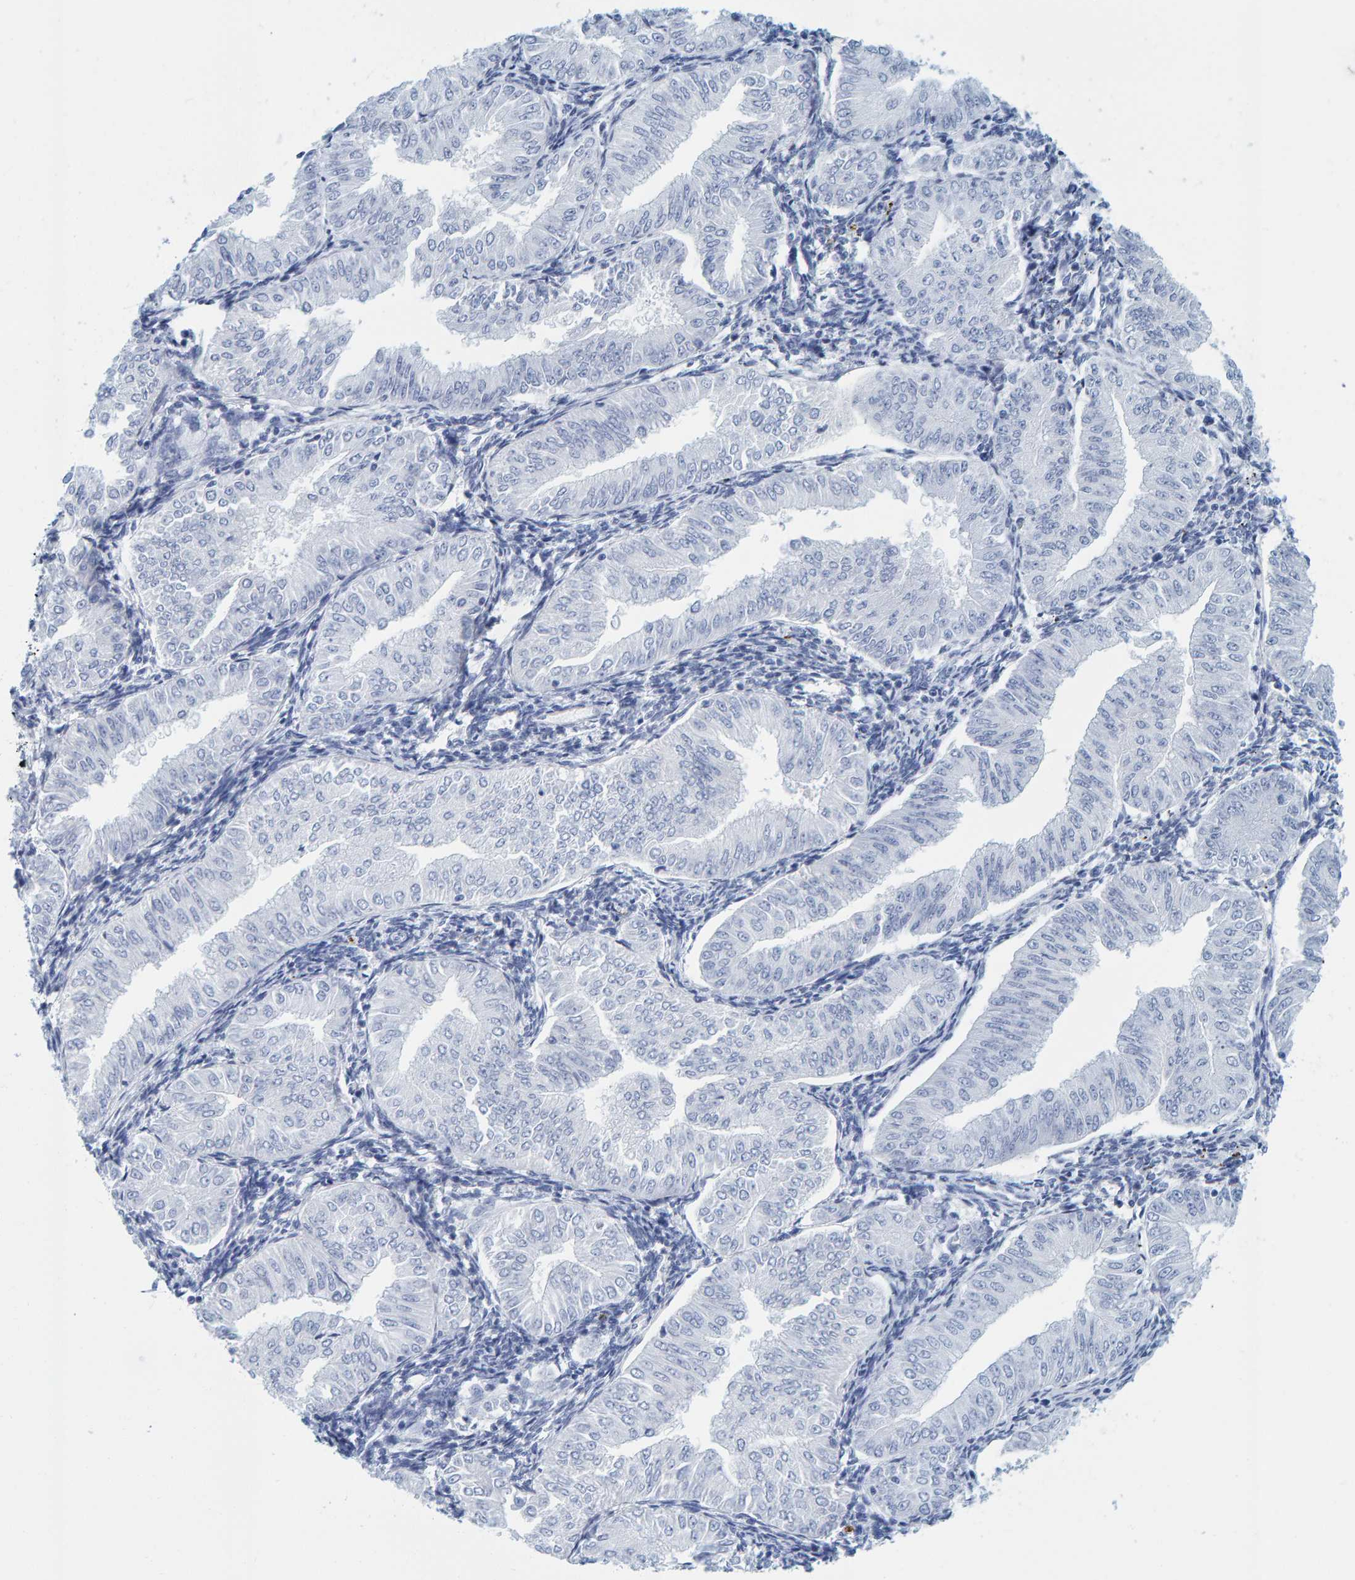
{"staining": {"intensity": "negative", "quantity": "none", "location": "none"}, "tissue": "endometrial cancer", "cell_type": "Tumor cells", "image_type": "cancer", "snomed": [{"axis": "morphology", "description": "Normal tissue, NOS"}, {"axis": "morphology", "description": "Adenocarcinoma, NOS"}, {"axis": "topography", "description": "Endometrium"}], "caption": "DAB (3,3'-diaminobenzidine) immunohistochemical staining of endometrial adenocarcinoma exhibits no significant staining in tumor cells. (Immunohistochemistry, brightfield microscopy, high magnification).", "gene": "SFTPC", "patient": {"sex": "female", "age": 53}}